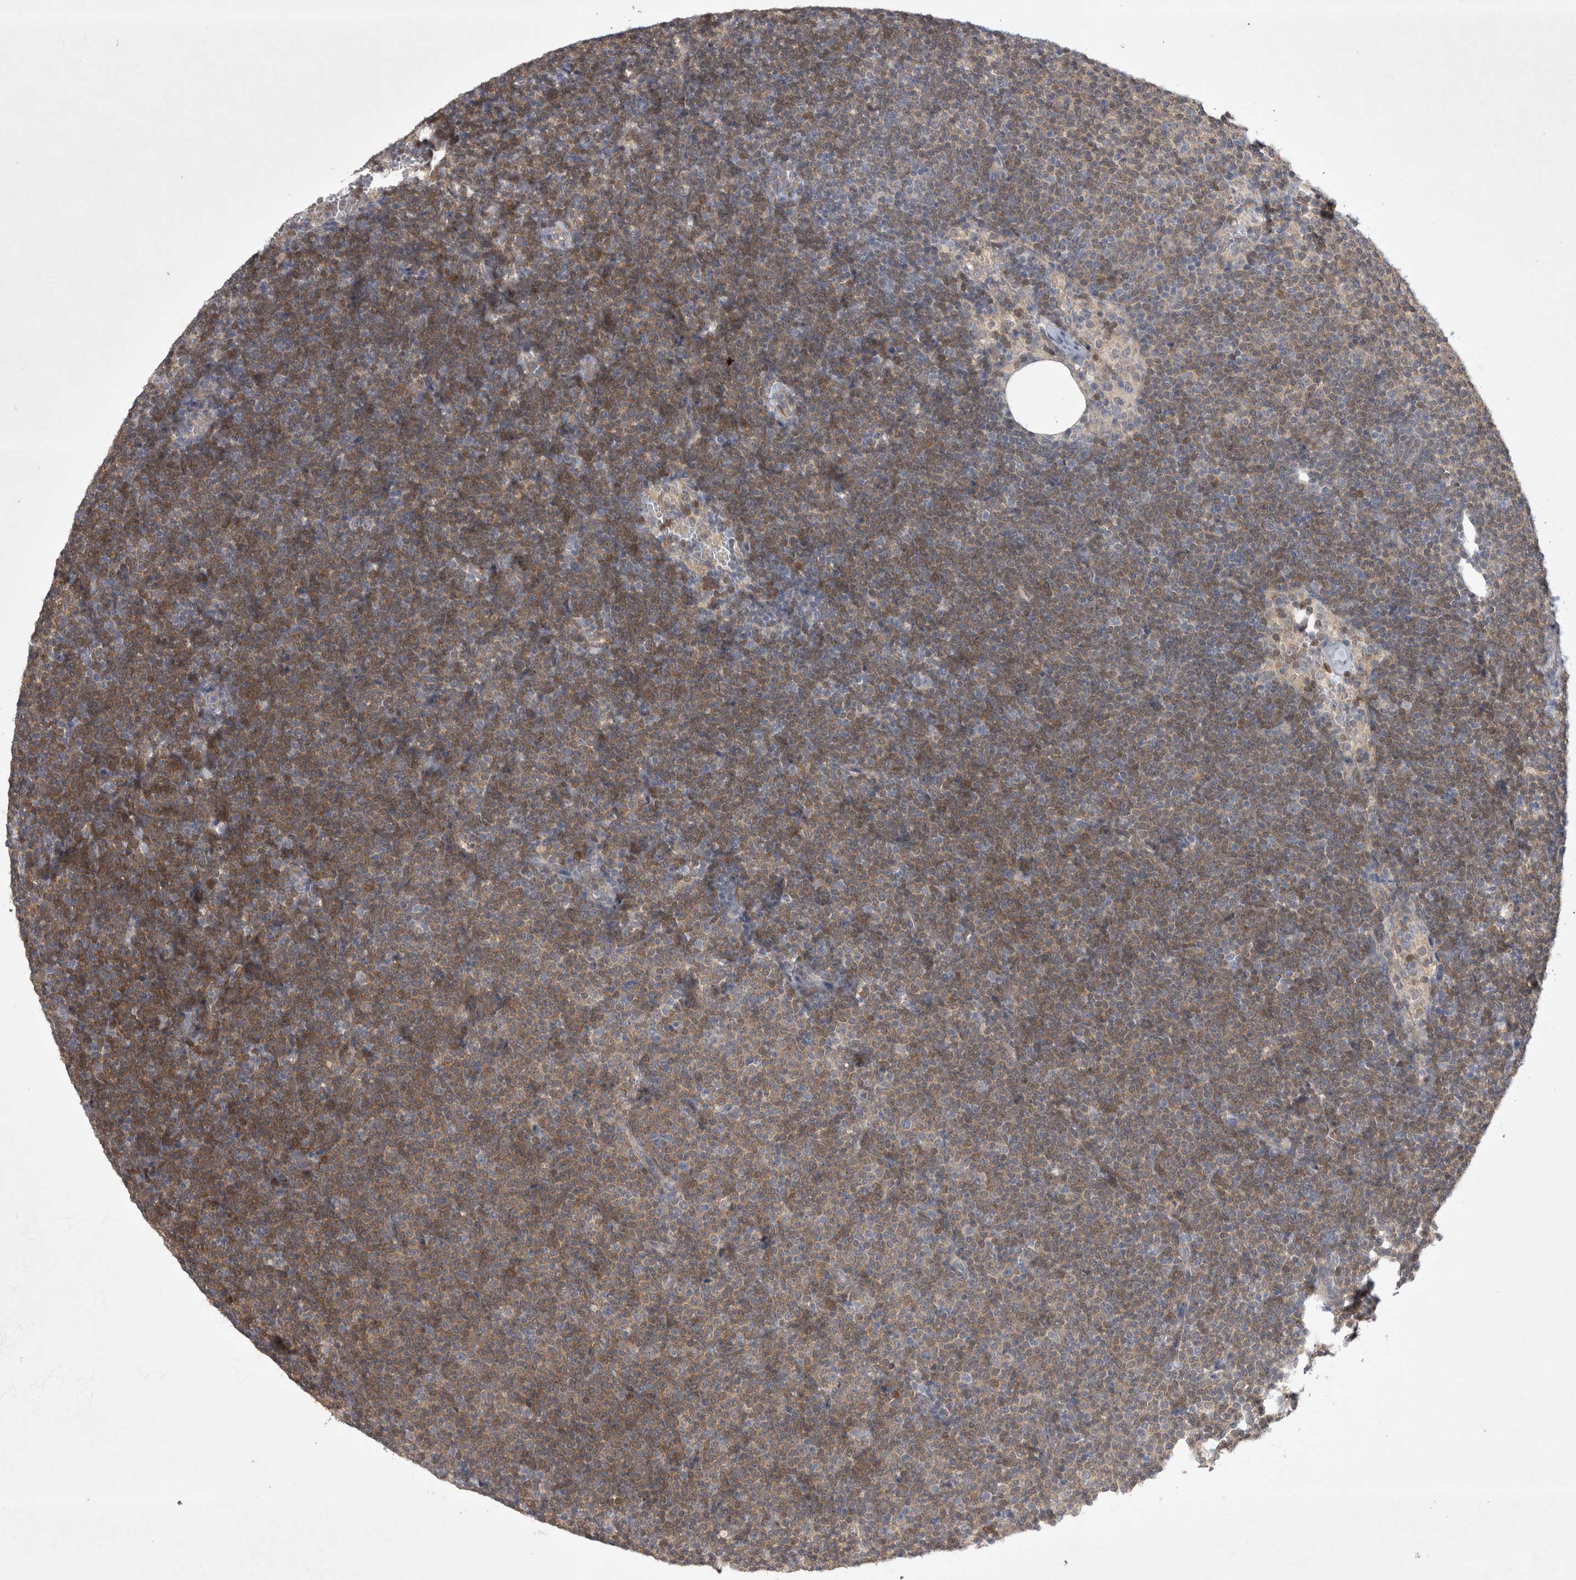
{"staining": {"intensity": "moderate", "quantity": "25%-75%", "location": "cytoplasmic/membranous,nuclear"}, "tissue": "lymphoma", "cell_type": "Tumor cells", "image_type": "cancer", "snomed": [{"axis": "morphology", "description": "Malignant lymphoma, non-Hodgkin's type, Low grade"}, {"axis": "topography", "description": "Lymph node"}], "caption": "Immunohistochemical staining of lymphoma displays moderate cytoplasmic/membranous and nuclear protein positivity in approximately 25%-75% of tumor cells.", "gene": "SRD5A3", "patient": {"sex": "female", "age": 53}}